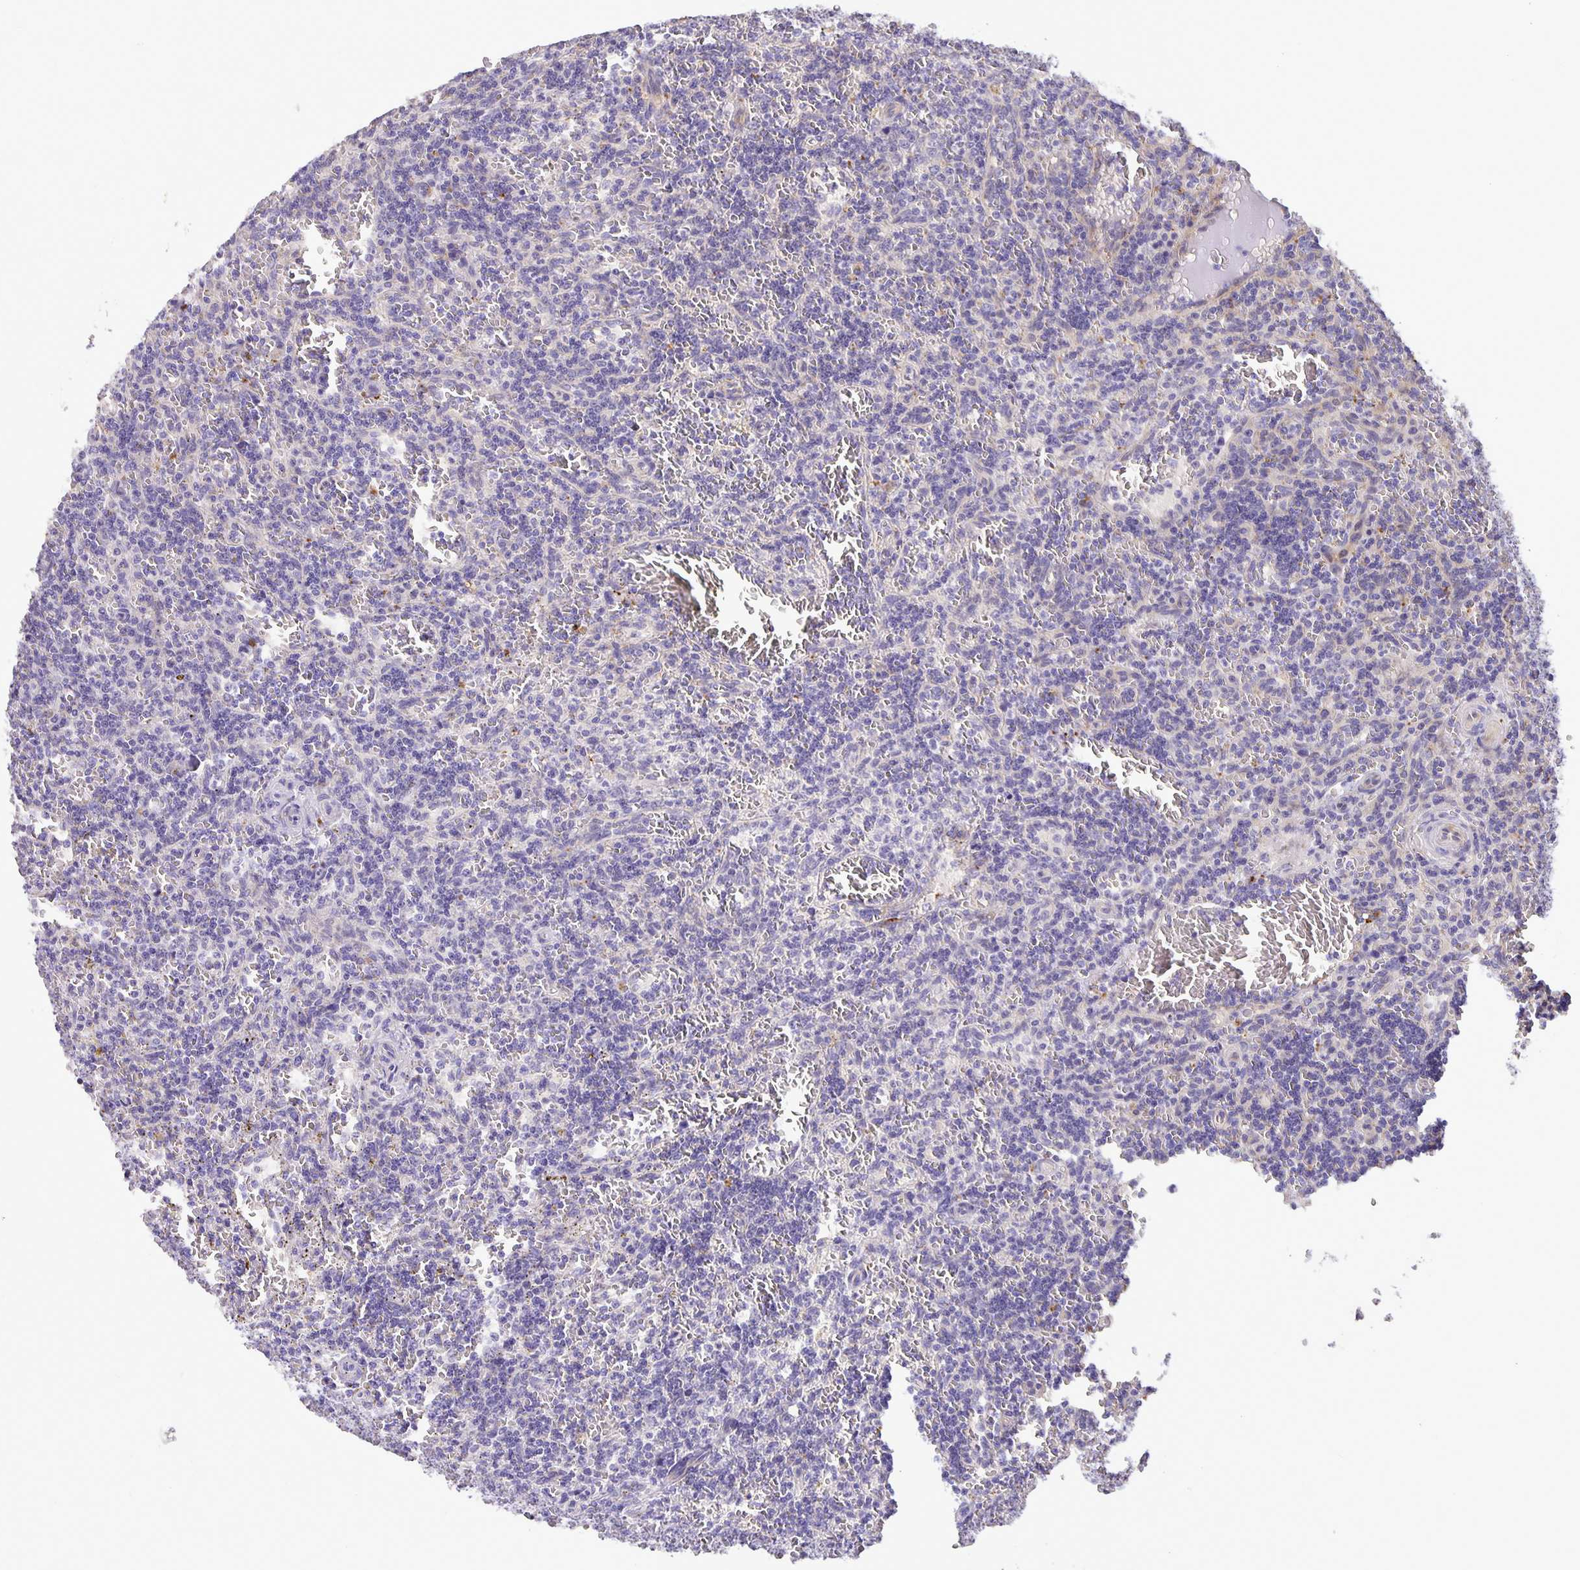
{"staining": {"intensity": "negative", "quantity": "none", "location": "none"}, "tissue": "lymphoma", "cell_type": "Tumor cells", "image_type": "cancer", "snomed": [{"axis": "morphology", "description": "Malignant lymphoma, non-Hodgkin's type, Low grade"}, {"axis": "topography", "description": "Spleen"}], "caption": "Immunohistochemistry image of neoplastic tissue: human lymphoma stained with DAB shows no significant protein expression in tumor cells.", "gene": "EML6", "patient": {"sex": "male", "age": 73}}